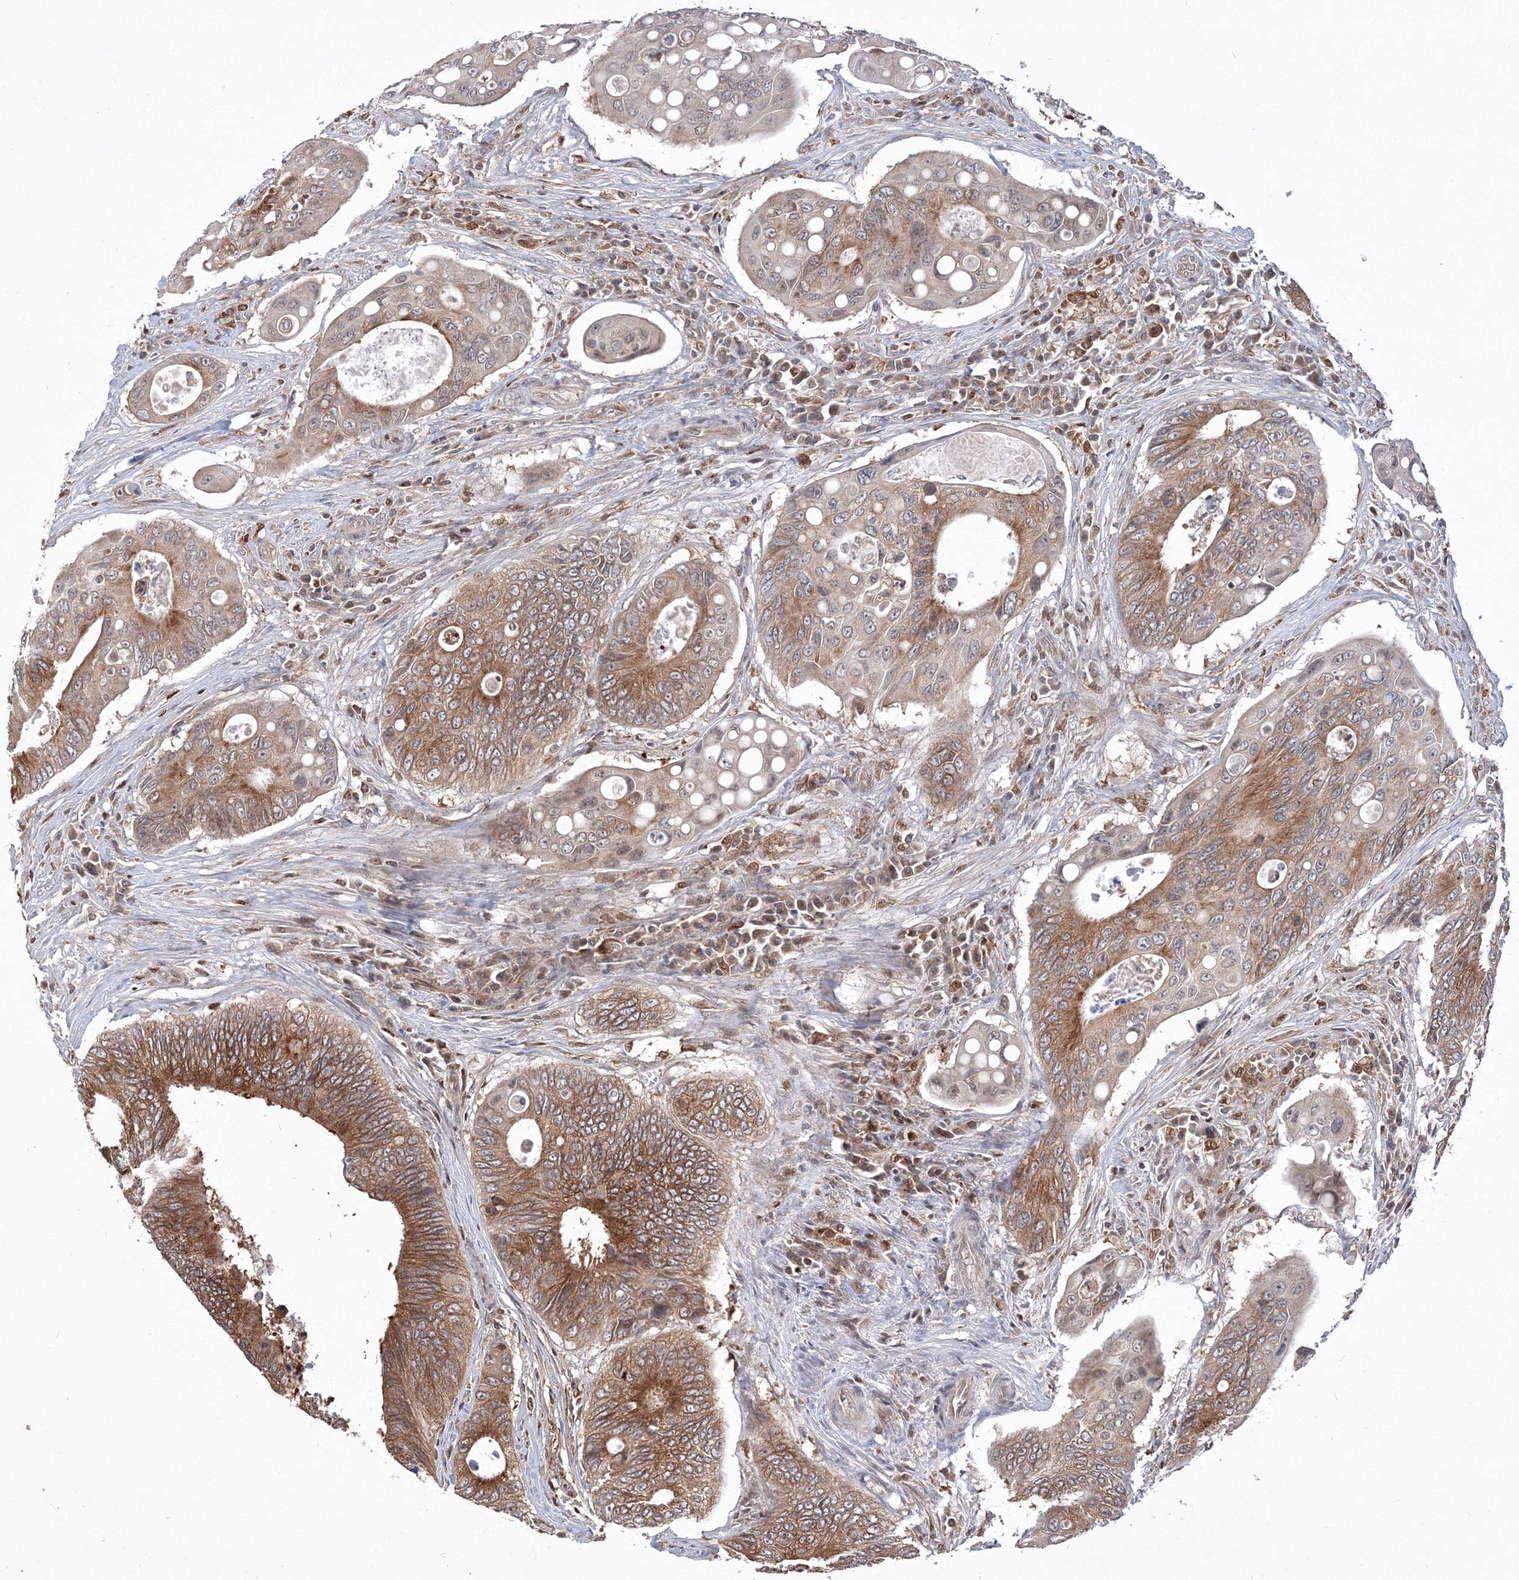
{"staining": {"intensity": "moderate", "quantity": ">75%", "location": "cytoplasmic/membranous"}, "tissue": "colorectal cancer", "cell_type": "Tumor cells", "image_type": "cancer", "snomed": [{"axis": "morphology", "description": "Inflammation, NOS"}, {"axis": "morphology", "description": "Adenocarcinoma, NOS"}, {"axis": "topography", "description": "Colon"}], "caption": "There is medium levels of moderate cytoplasmic/membranous positivity in tumor cells of colorectal cancer (adenocarcinoma), as demonstrated by immunohistochemical staining (brown color).", "gene": "TMEM50B", "patient": {"sex": "male", "age": 72}}